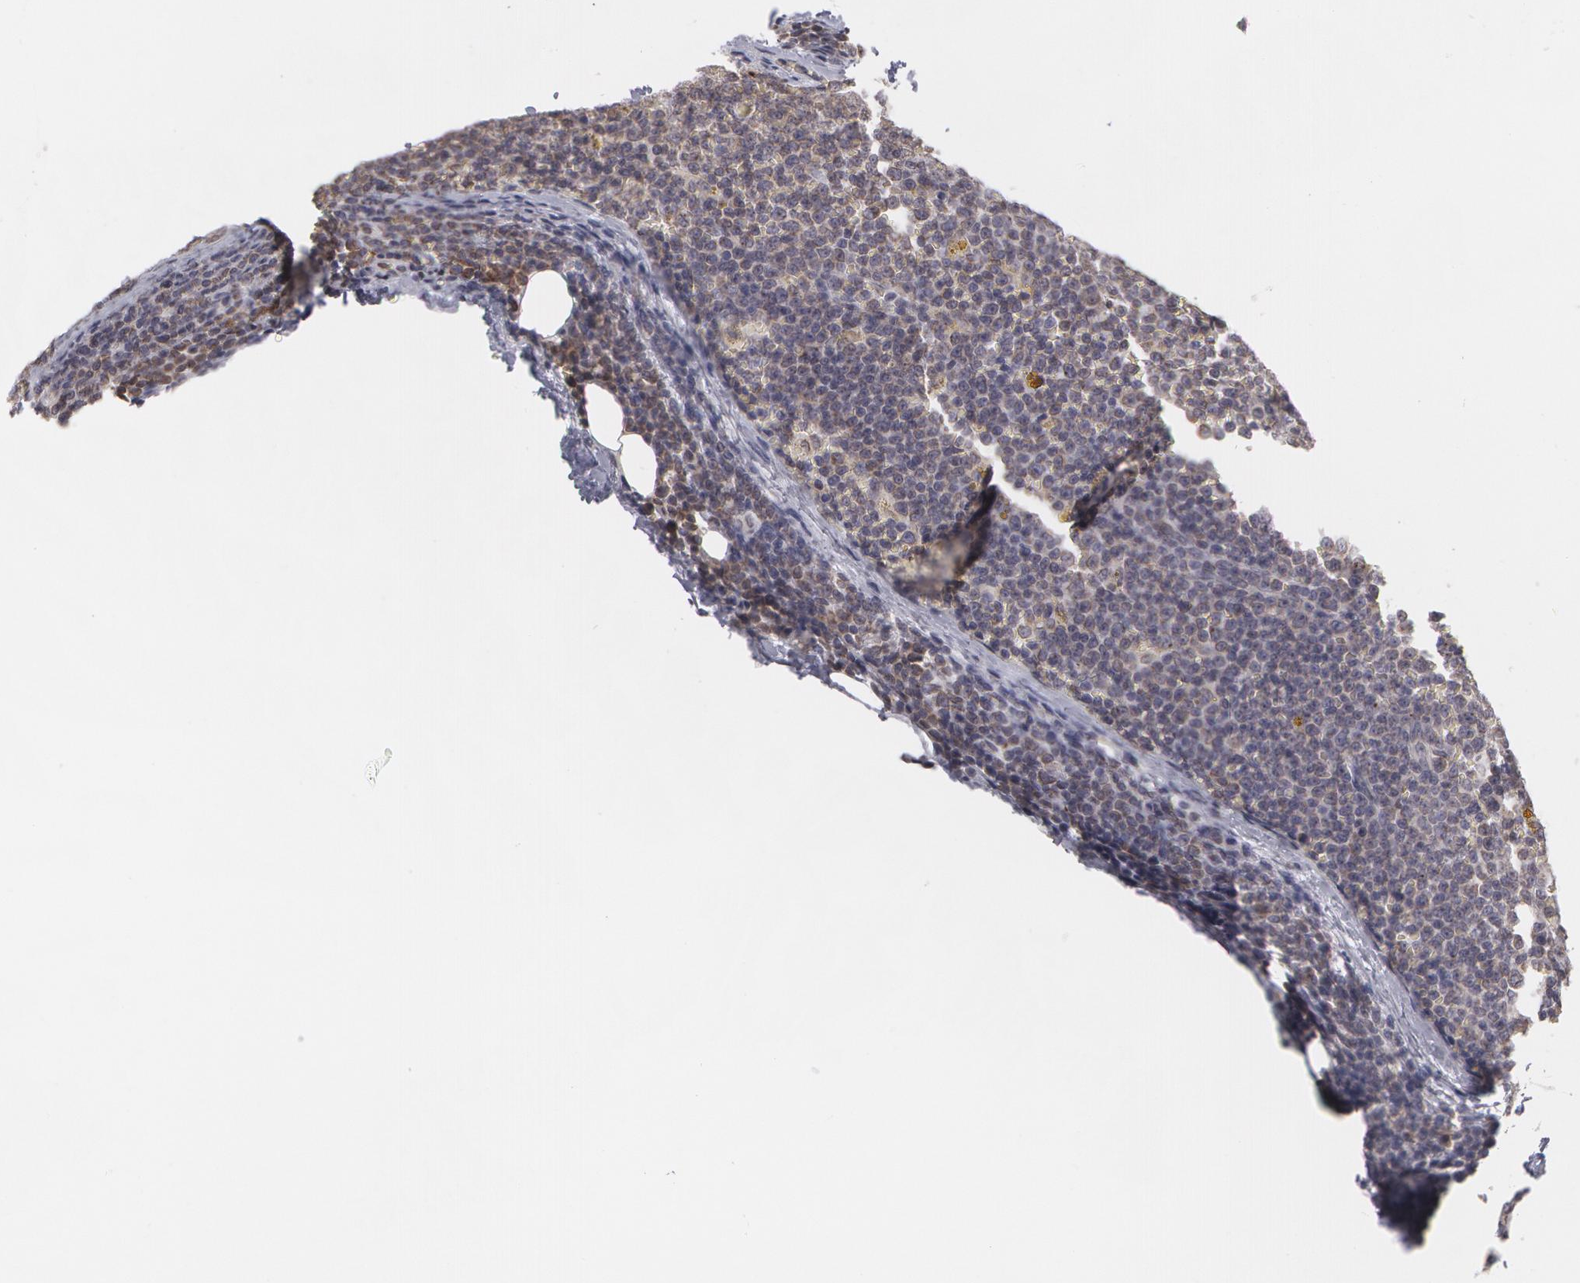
{"staining": {"intensity": "negative", "quantity": "none", "location": "none"}, "tissue": "lymphoma", "cell_type": "Tumor cells", "image_type": "cancer", "snomed": [{"axis": "morphology", "description": "Malignant lymphoma, non-Hodgkin's type, Low grade"}, {"axis": "topography", "description": "Lymph node"}], "caption": "This is an immunohistochemistry image of lymphoma. There is no expression in tumor cells.", "gene": "EMD", "patient": {"sex": "male", "age": 50}}